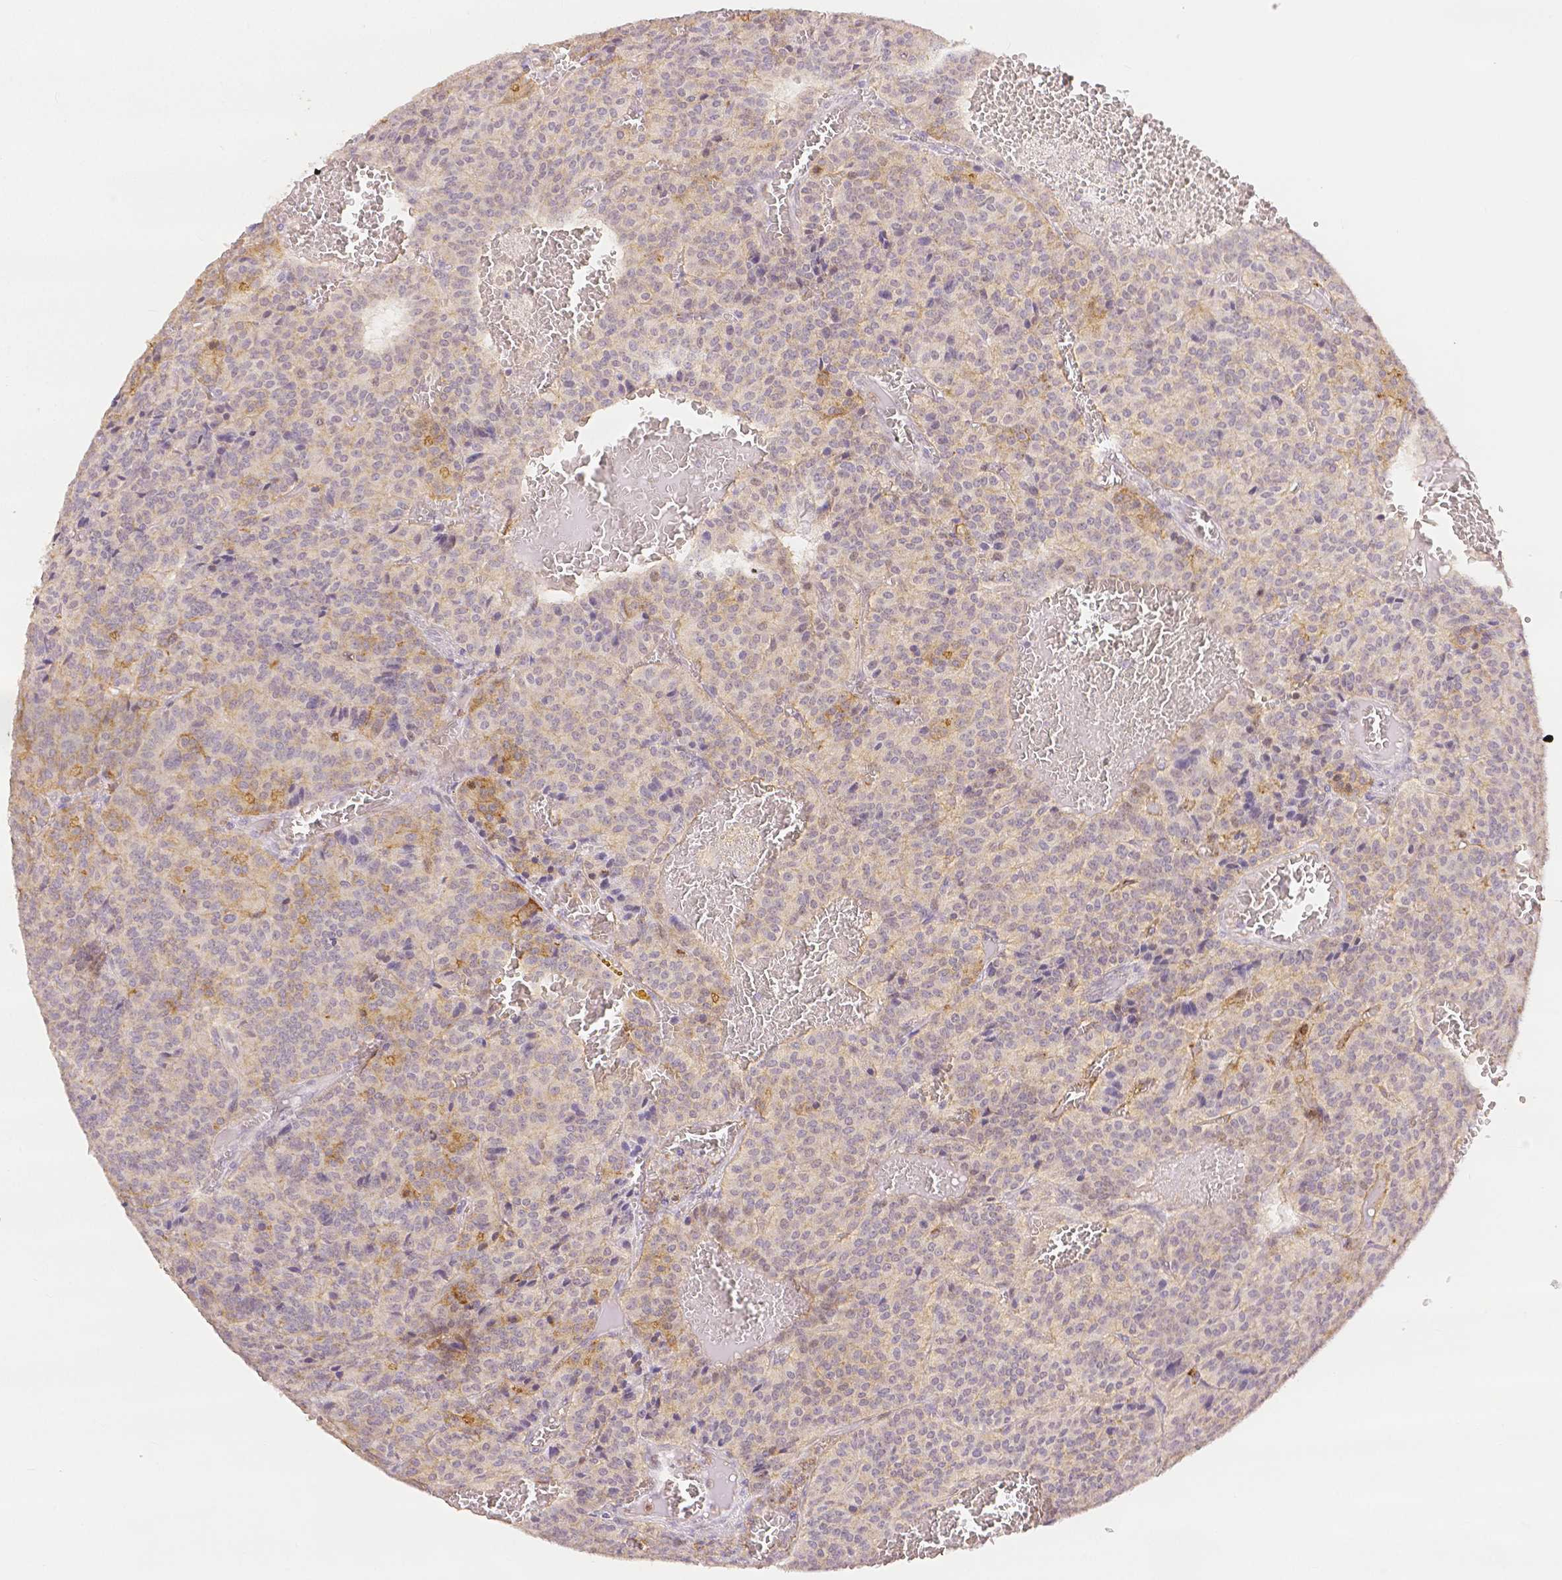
{"staining": {"intensity": "weak", "quantity": "<25%", "location": "cytoplasmic/membranous"}, "tissue": "carcinoid", "cell_type": "Tumor cells", "image_type": "cancer", "snomed": [{"axis": "morphology", "description": "Carcinoid, malignant, NOS"}, {"axis": "topography", "description": "Lung"}], "caption": "IHC micrograph of neoplastic tissue: human malignant carcinoid stained with DAB displays no significant protein positivity in tumor cells. (DAB IHC, high magnification).", "gene": "OCLN", "patient": {"sex": "male", "age": 70}}